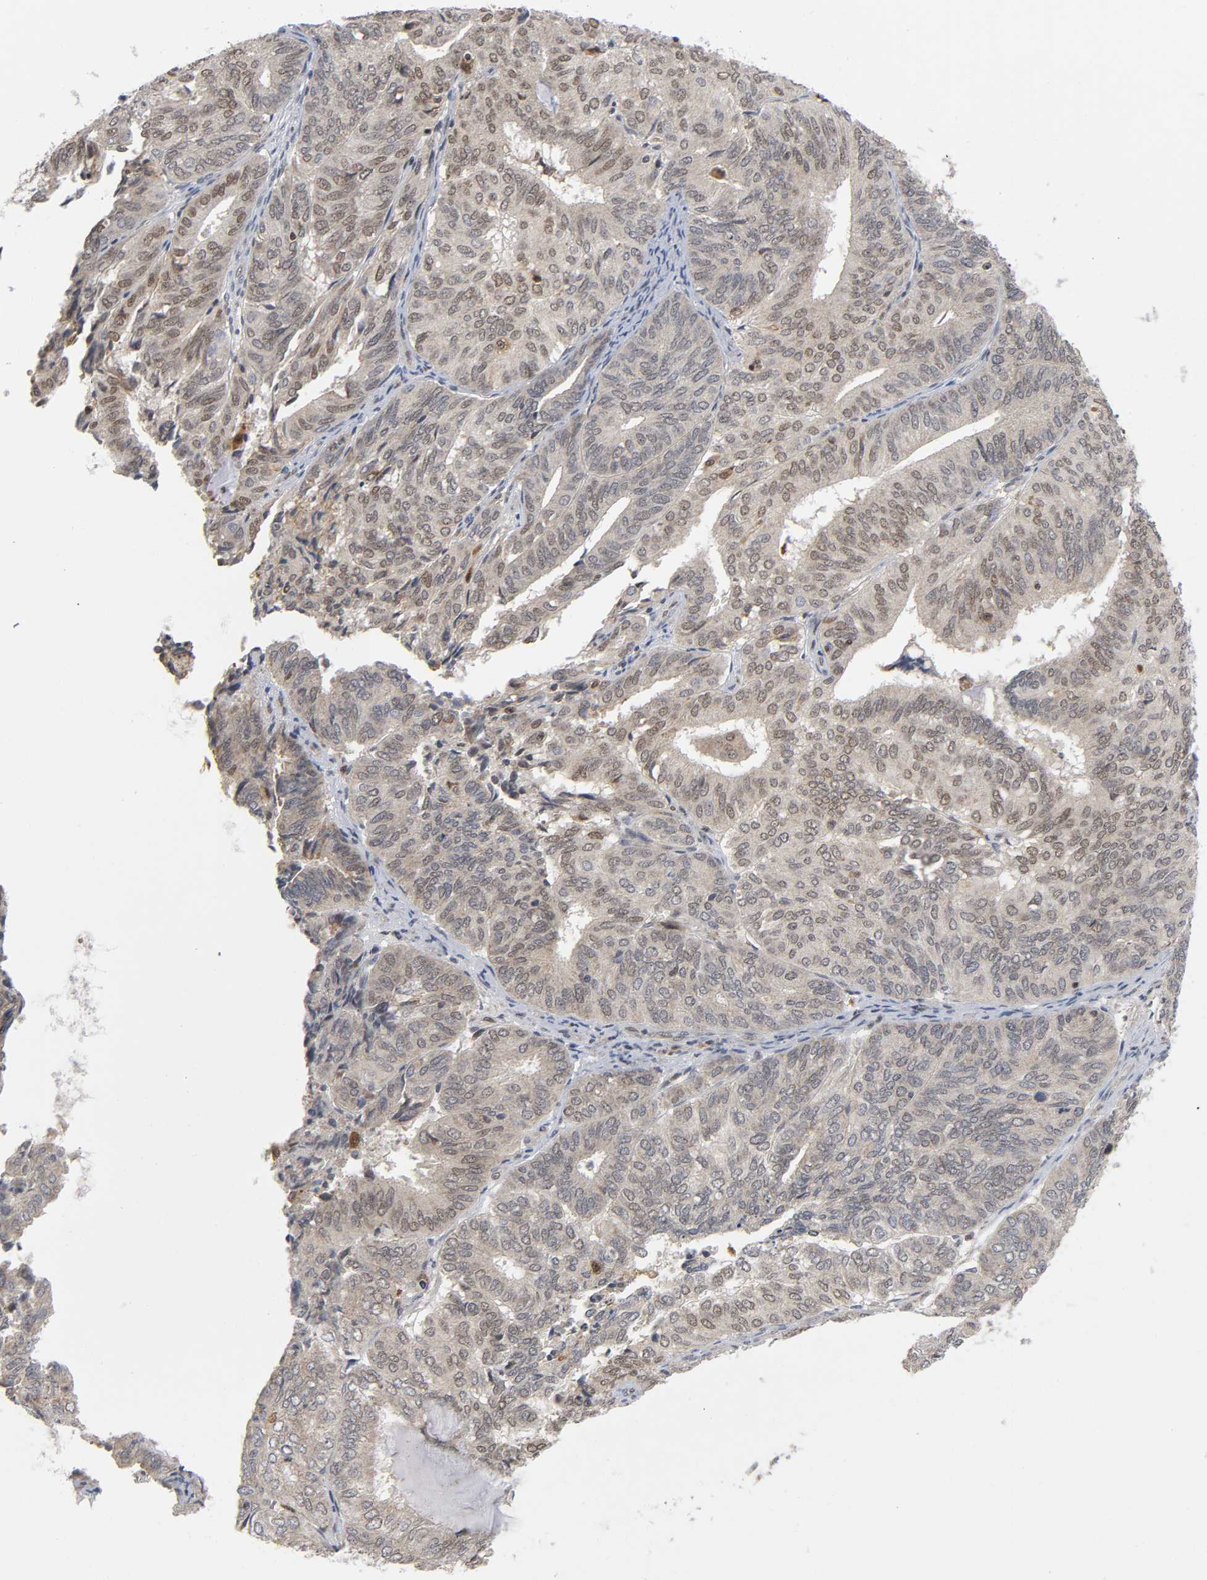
{"staining": {"intensity": "weak", "quantity": "25%-75%", "location": "cytoplasmic/membranous,nuclear"}, "tissue": "endometrial cancer", "cell_type": "Tumor cells", "image_type": "cancer", "snomed": [{"axis": "morphology", "description": "Adenocarcinoma, NOS"}, {"axis": "topography", "description": "Uterus"}], "caption": "Adenocarcinoma (endometrial) tissue displays weak cytoplasmic/membranous and nuclear staining in about 25%-75% of tumor cells, visualized by immunohistochemistry.", "gene": "KAT2B", "patient": {"sex": "female", "age": 60}}